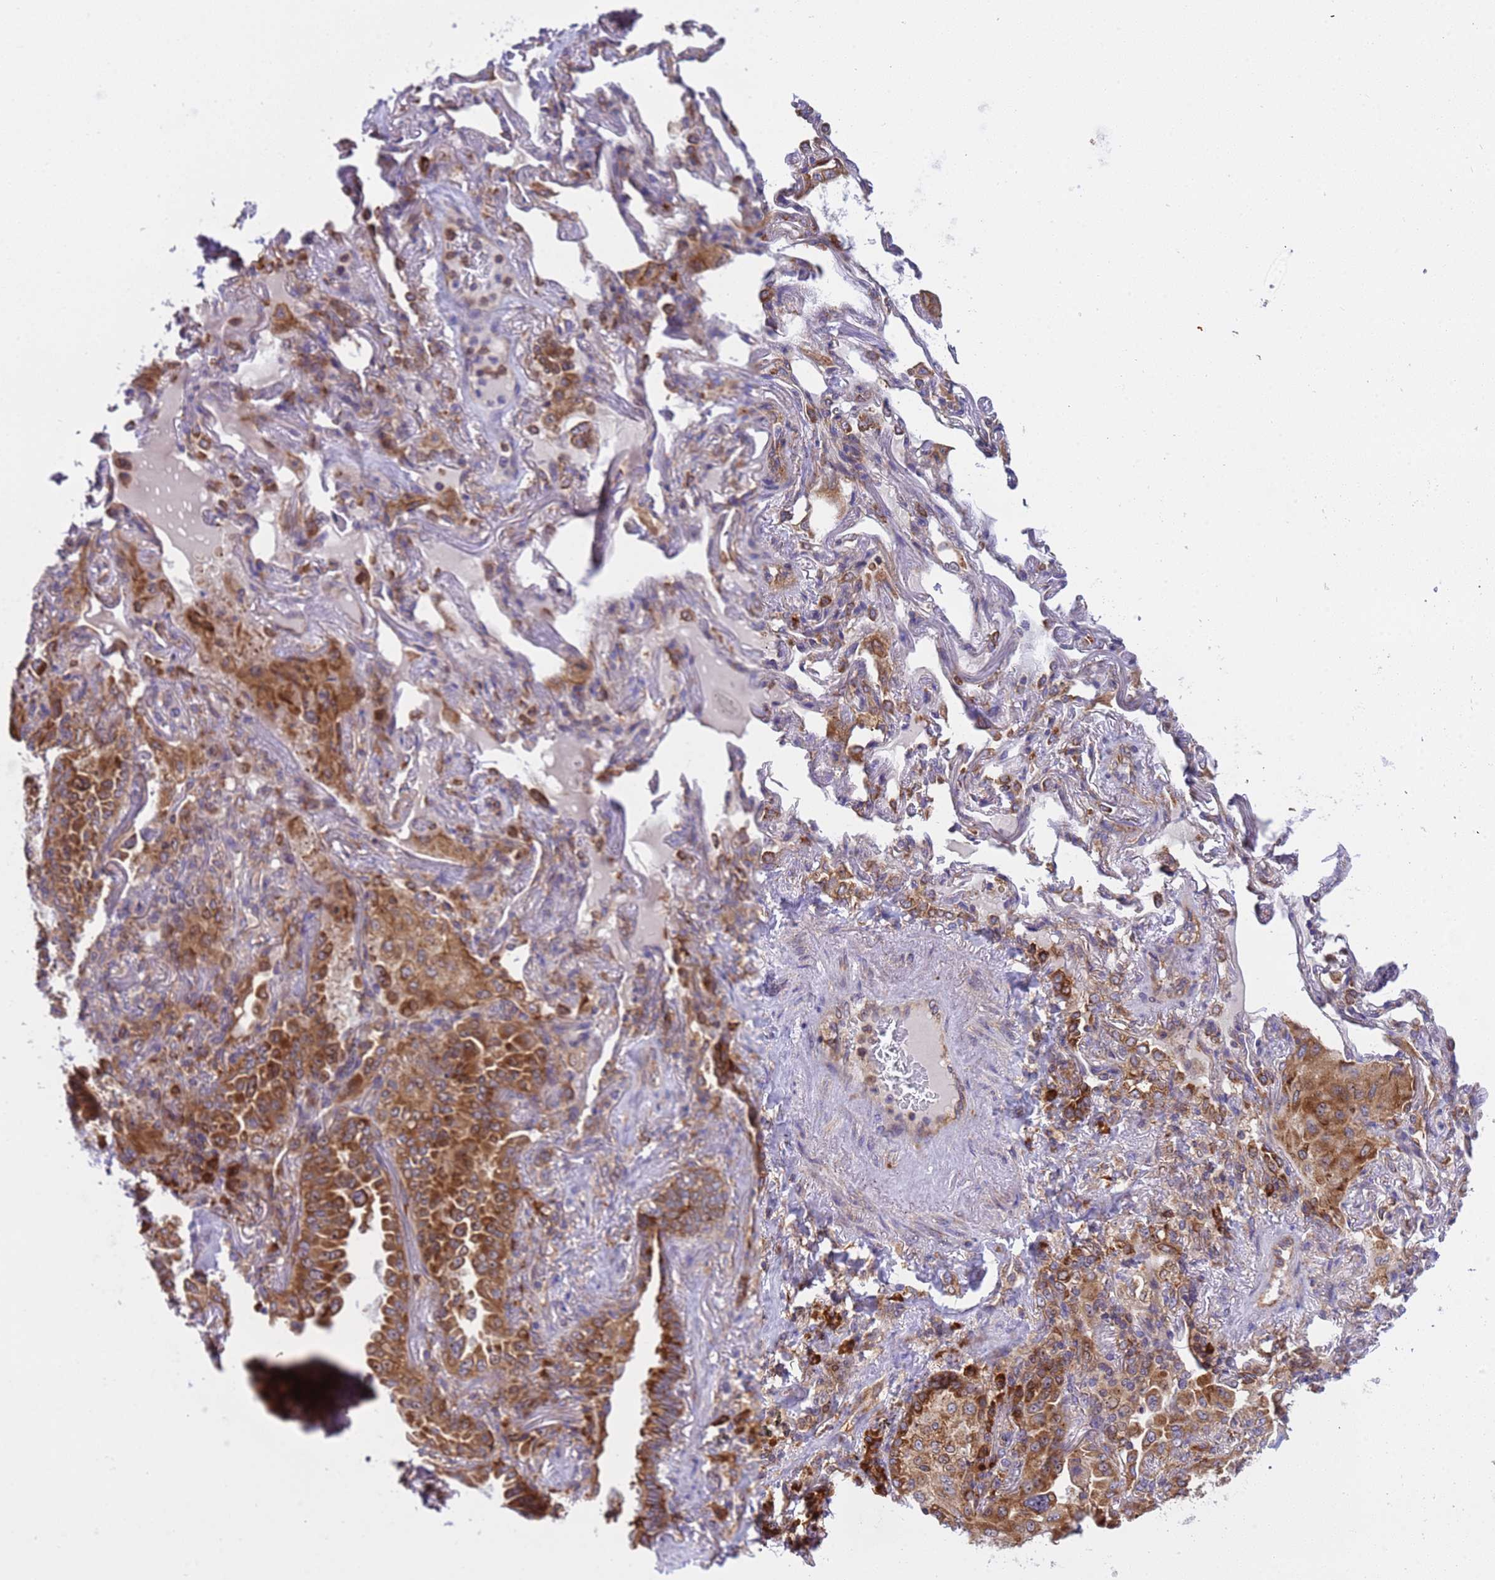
{"staining": {"intensity": "strong", "quantity": ">75%", "location": "cytoplasmic/membranous"}, "tissue": "lung cancer", "cell_type": "Tumor cells", "image_type": "cancer", "snomed": [{"axis": "morphology", "description": "Adenocarcinoma, NOS"}, {"axis": "topography", "description": "Lung"}], "caption": "Human lung cancer stained for a protein (brown) shows strong cytoplasmic/membranous positive staining in approximately >75% of tumor cells.", "gene": "RPL36", "patient": {"sex": "female", "age": 69}}